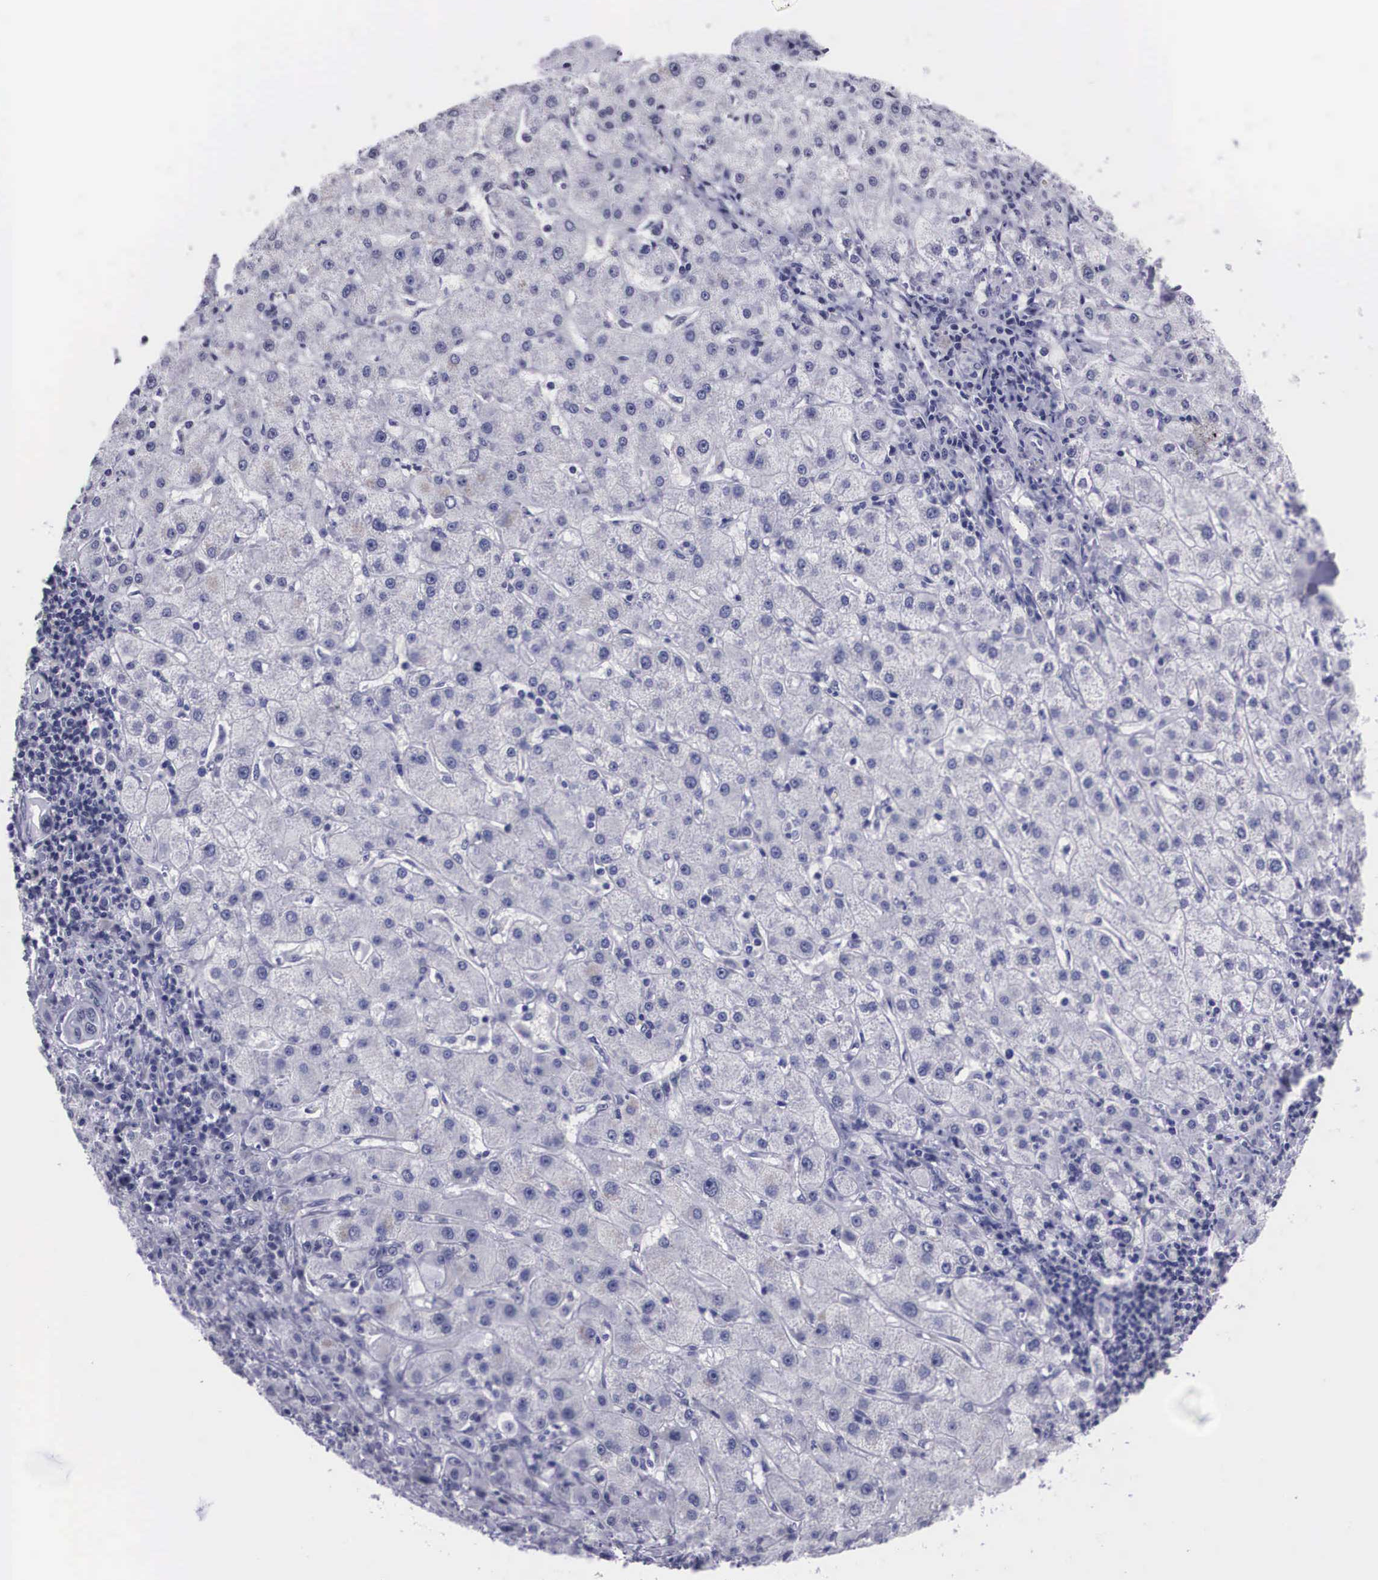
{"staining": {"intensity": "negative", "quantity": "none", "location": "none"}, "tissue": "liver cancer", "cell_type": "Tumor cells", "image_type": "cancer", "snomed": [{"axis": "morphology", "description": "Cholangiocarcinoma"}, {"axis": "topography", "description": "Liver"}], "caption": "IHC photomicrograph of human liver cancer stained for a protein (brown), which demonstrates no staining in tumor cells.", "gene": "C22orf31", "patient": {"sex": "female", "age": 79}}